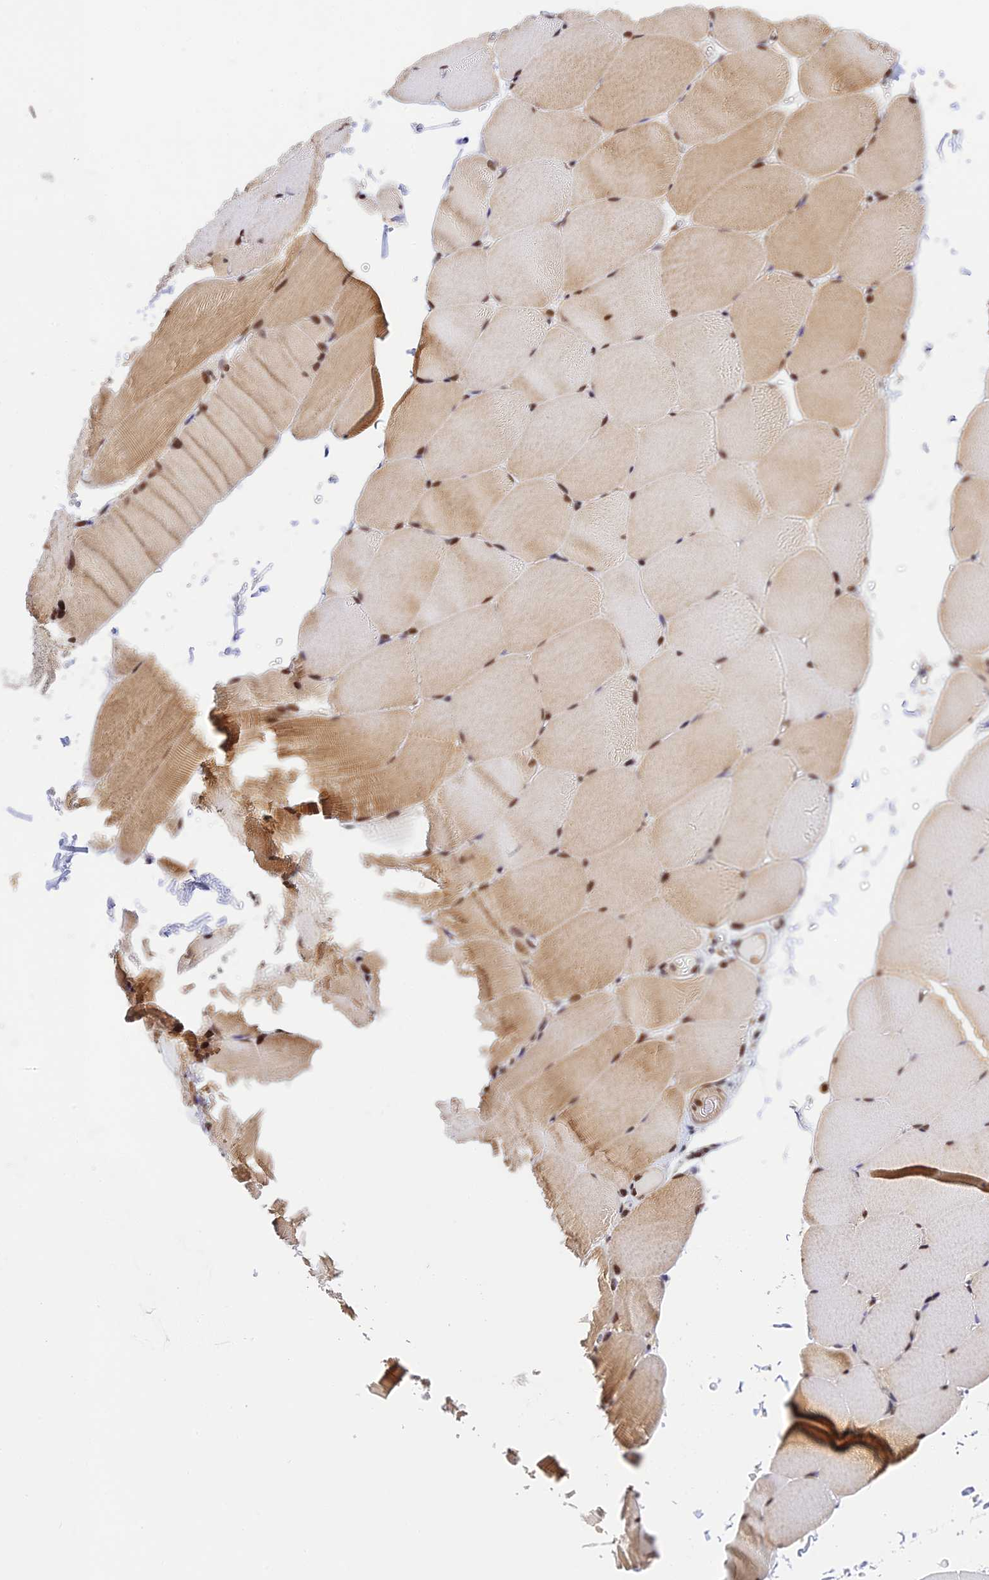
{"staining": {"intensity": "moderate", "quantity": ">75%", "location": "cytoplasmic/membranous,nuclear"}, "tissue": "skeletal muscle", "cell_type": "Myocytes", "image_type": "normal", "snomed": [{"axis": "morphology", "description": "Normal tissue, NOS"}, {"axis": "topography", "description": "Skeletal muscle"}, {"axis": "topography", "description": "Parathyroid gland"}], "caption": "Immunohistochemistry of benign human skeletal muscle demonstrates medium levels of moderate cytoplasmic/membranous,nuclear staining in about >75% of myocytes.", "gene": "THAP11", "patient": {"sex": "female", "age": 37}}